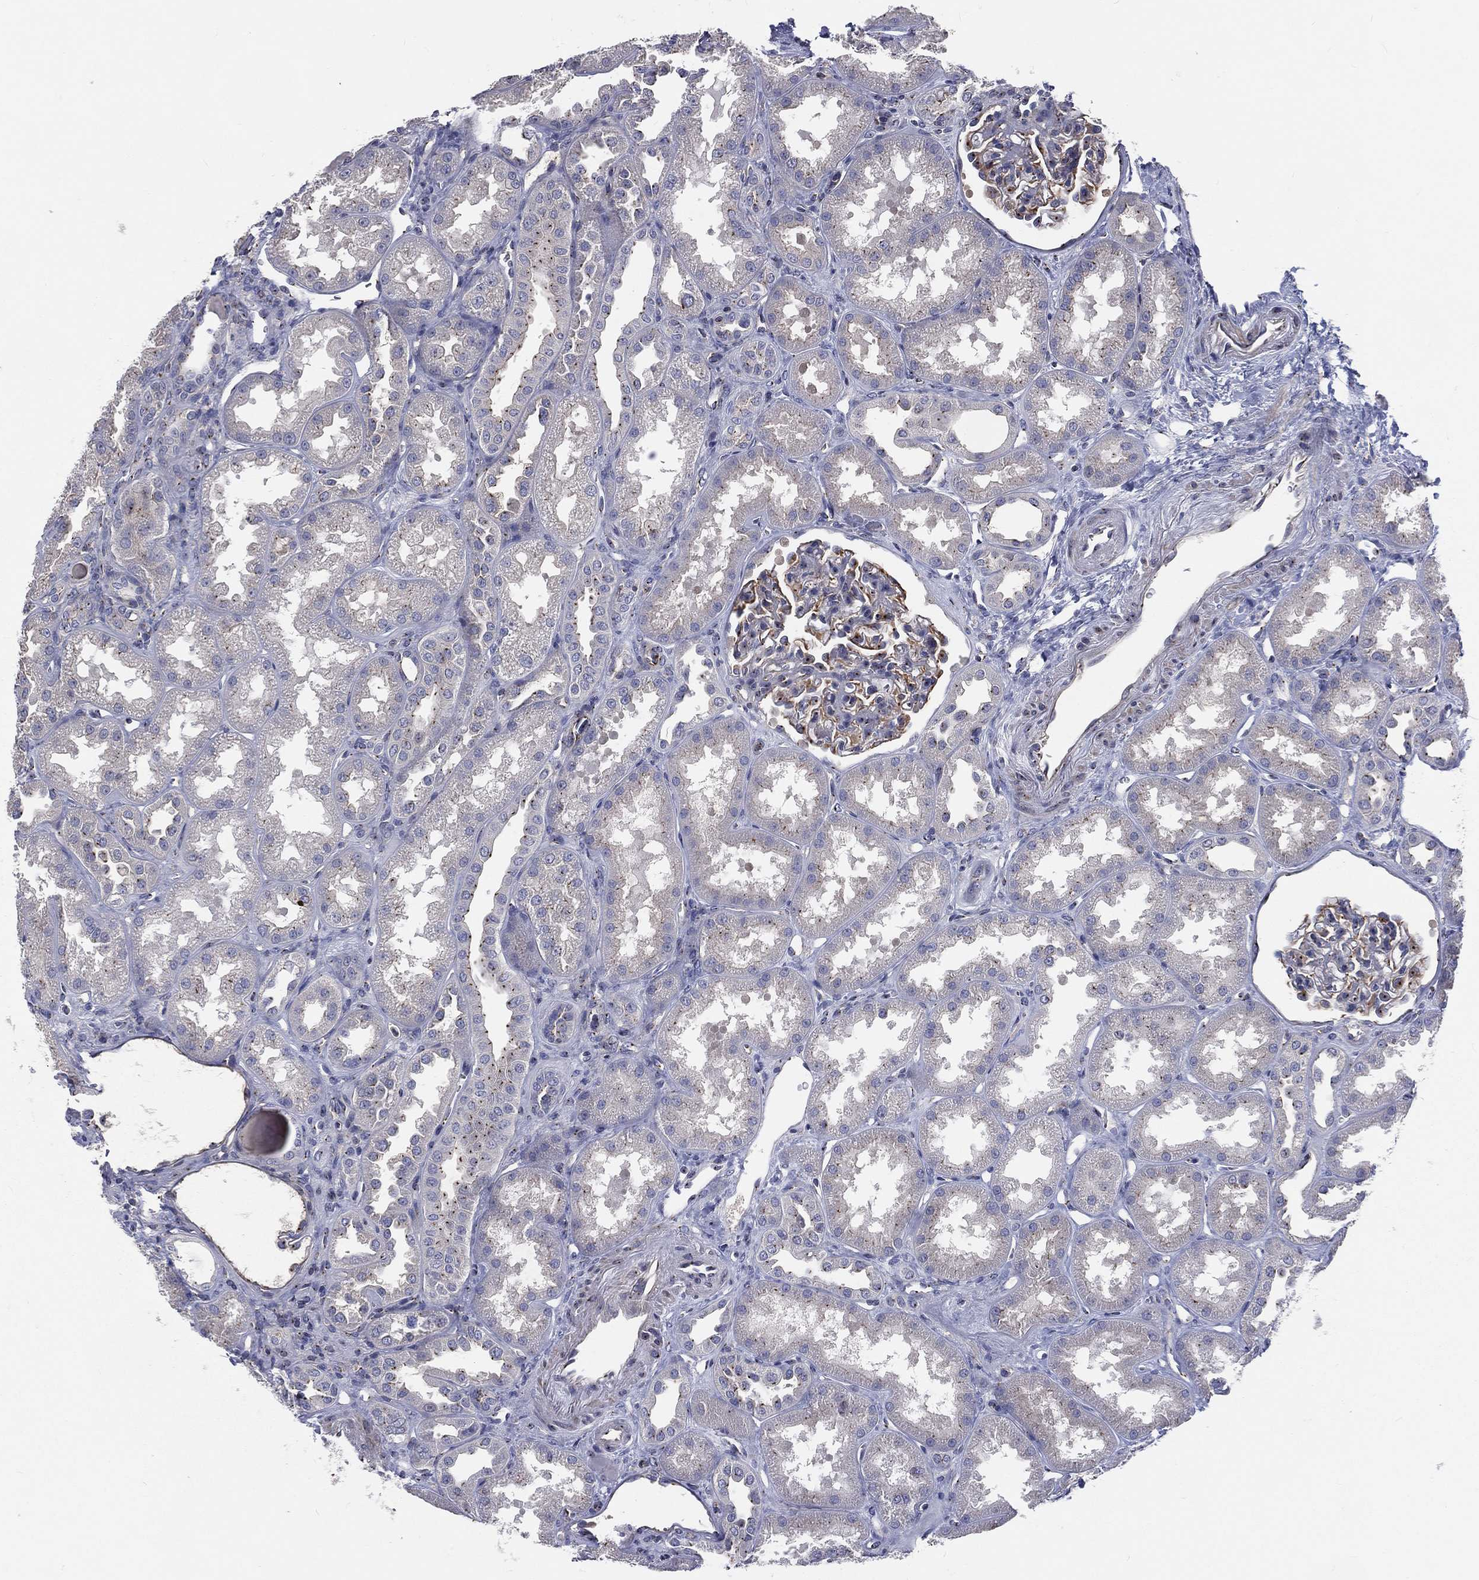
{"staining": {"intensity": "moderate", "quantity": "25%-75%", "location": "cytoplasmic/membranous"}, "tissue": "kidney", "cell_type": "Cells in glomeruli", "image_type": "normal", "snomed": [{"axis": "morphology", "description": "Normal tissue, NOS"}, {"axis": "topography", "description": "Kidney"}], "caption": "Protein staining of benign kidney exhibits moderate cytoplasmic/membranous positivity in about 25%-75% of cells in glomeruli.", "gene": "CROCC", "patient": {"sex": "male", "age": 61}}